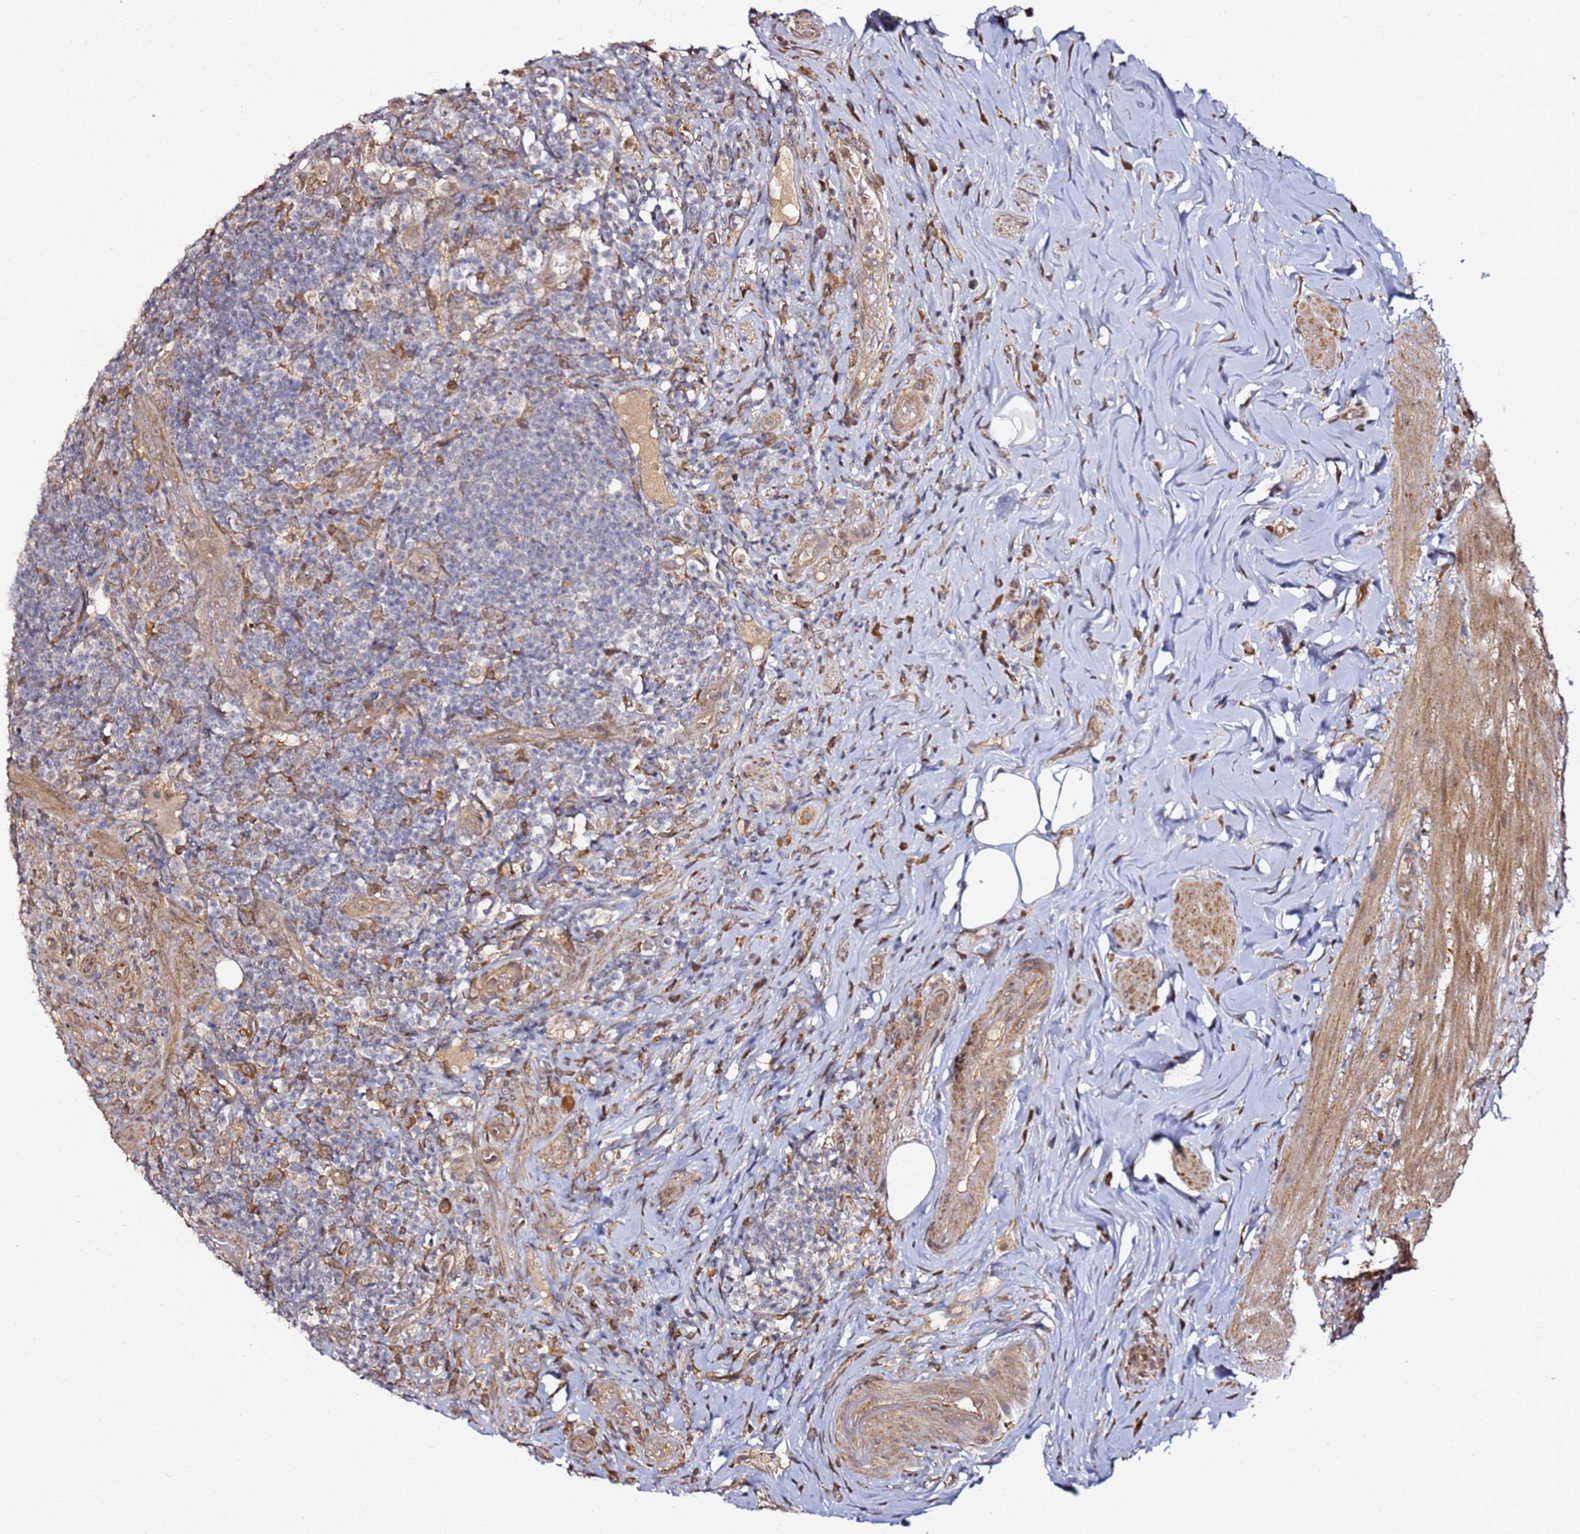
{"staining": {"intensity": "moderate", "quantity": ">75%", "location": "cytoplasmic/membranous,nuclear"}, "tissue": "appendix", "cell_type": "Glandular cells", "image_type": "normal", "snomed": [{"axis": "morphology", "description": "Normal tissue, NOS"}, {"axis": "topography", "description": "Appendix"}], "caption": "The immunohistochemical stain labels moderate cytoplasmic/membranous,nuclear staining in glandular cells of unremarkable appendix. The staining was performed using DAB (3,3'-diaminobenzidine) to visualize the protein expression in brown, while the nuclei were stained in blue with hematoxylin (Magnification: 20x).", "gene": "PRKAB2", "patient": {"sex": "female", "age": 43}}